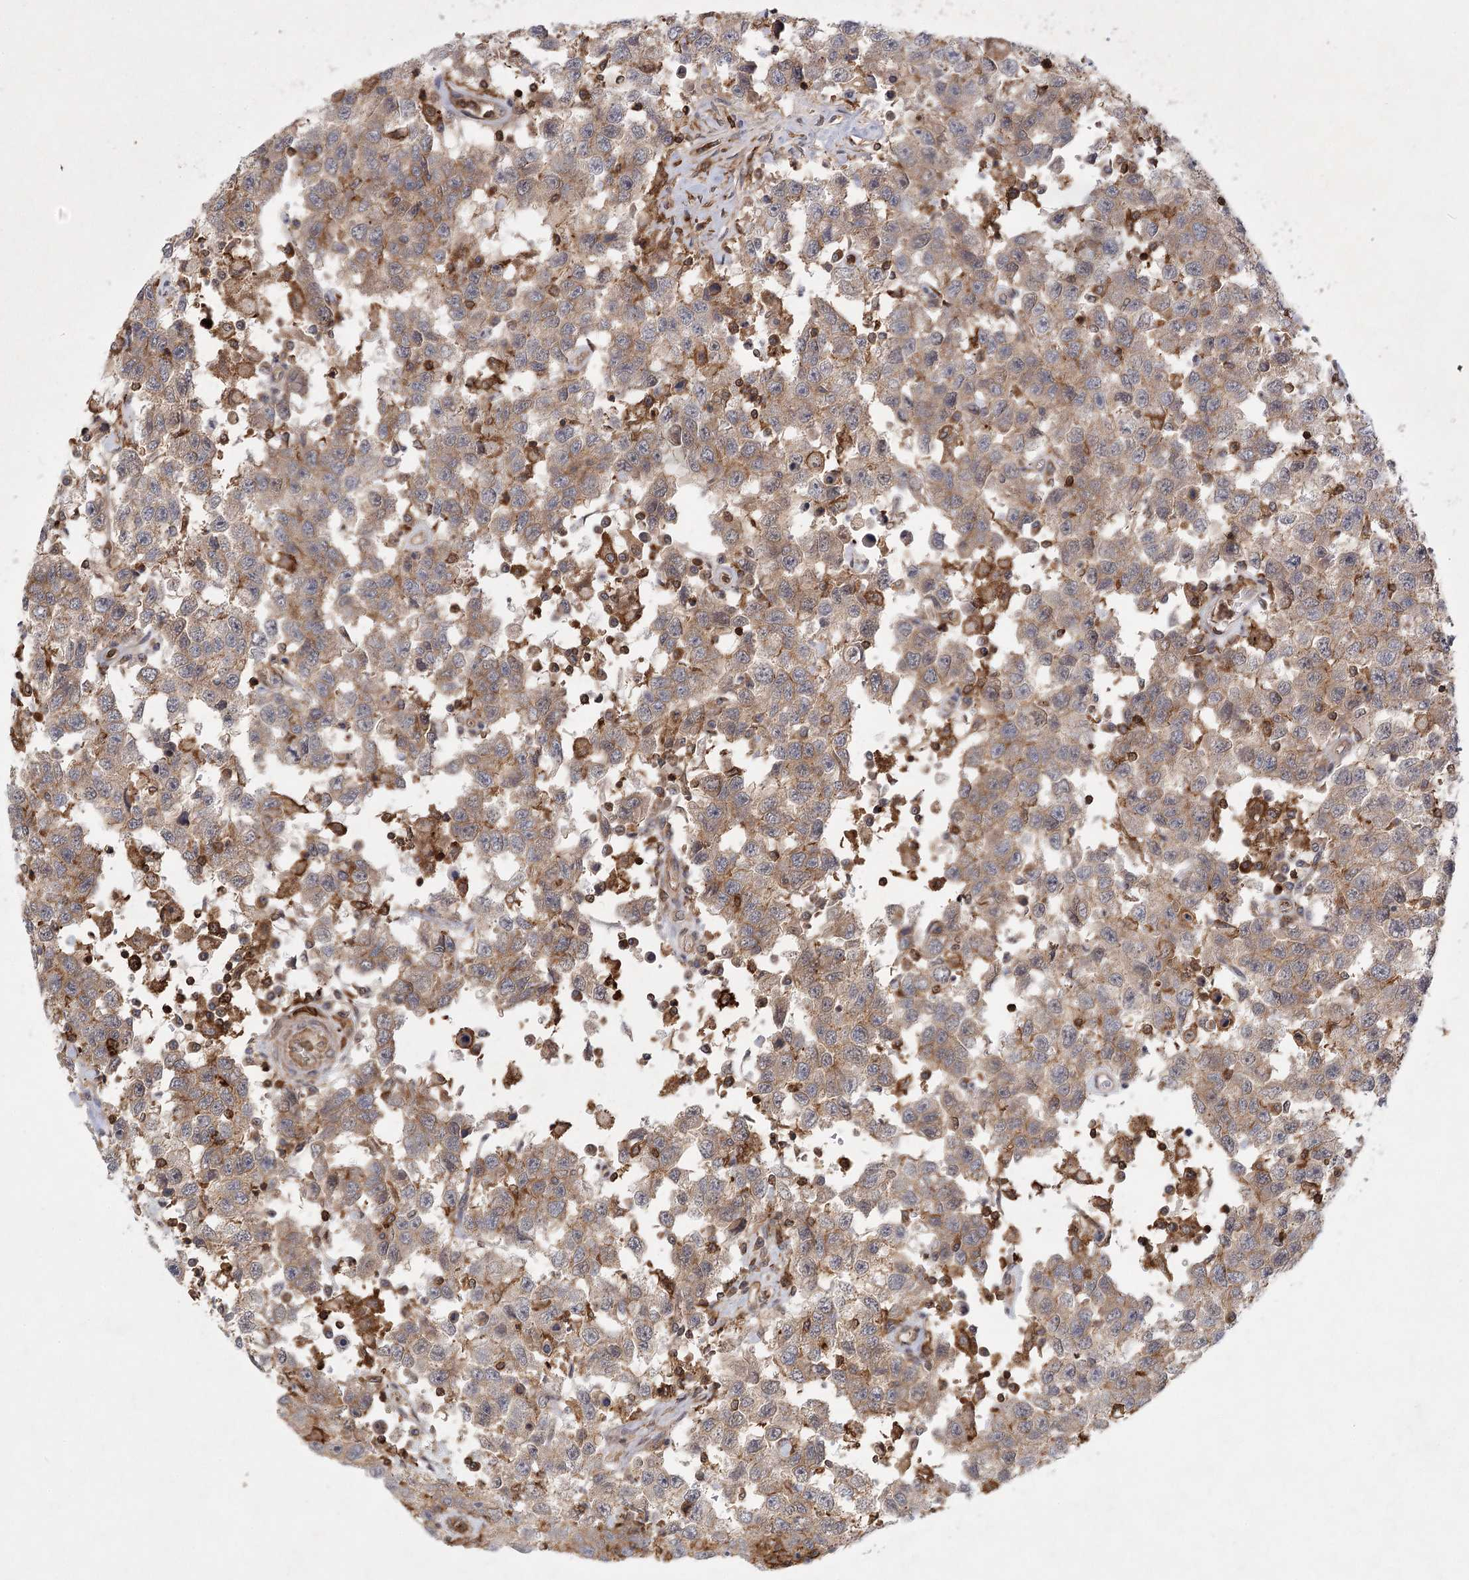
{"staining": {"intensity": "moderate", "quantity": ">75%", "location": "cytoplasmic/membranous"}, "tissue": "testis cancer", "cell_type": "Tumor cells", "image_type": "cancer", "snomed": [{"axis": "morphology", "description": "Seminoma, NOS"}, {"axis": "topography", "description": "Testis"}], "caption": "Protein staining by IHC displays moderate cytoplasmic/membranous expression in approximately >75% of tumor cells in testis cancer.", "gene": "MEPE", "patient": {"sex": "male", "age": 41}}